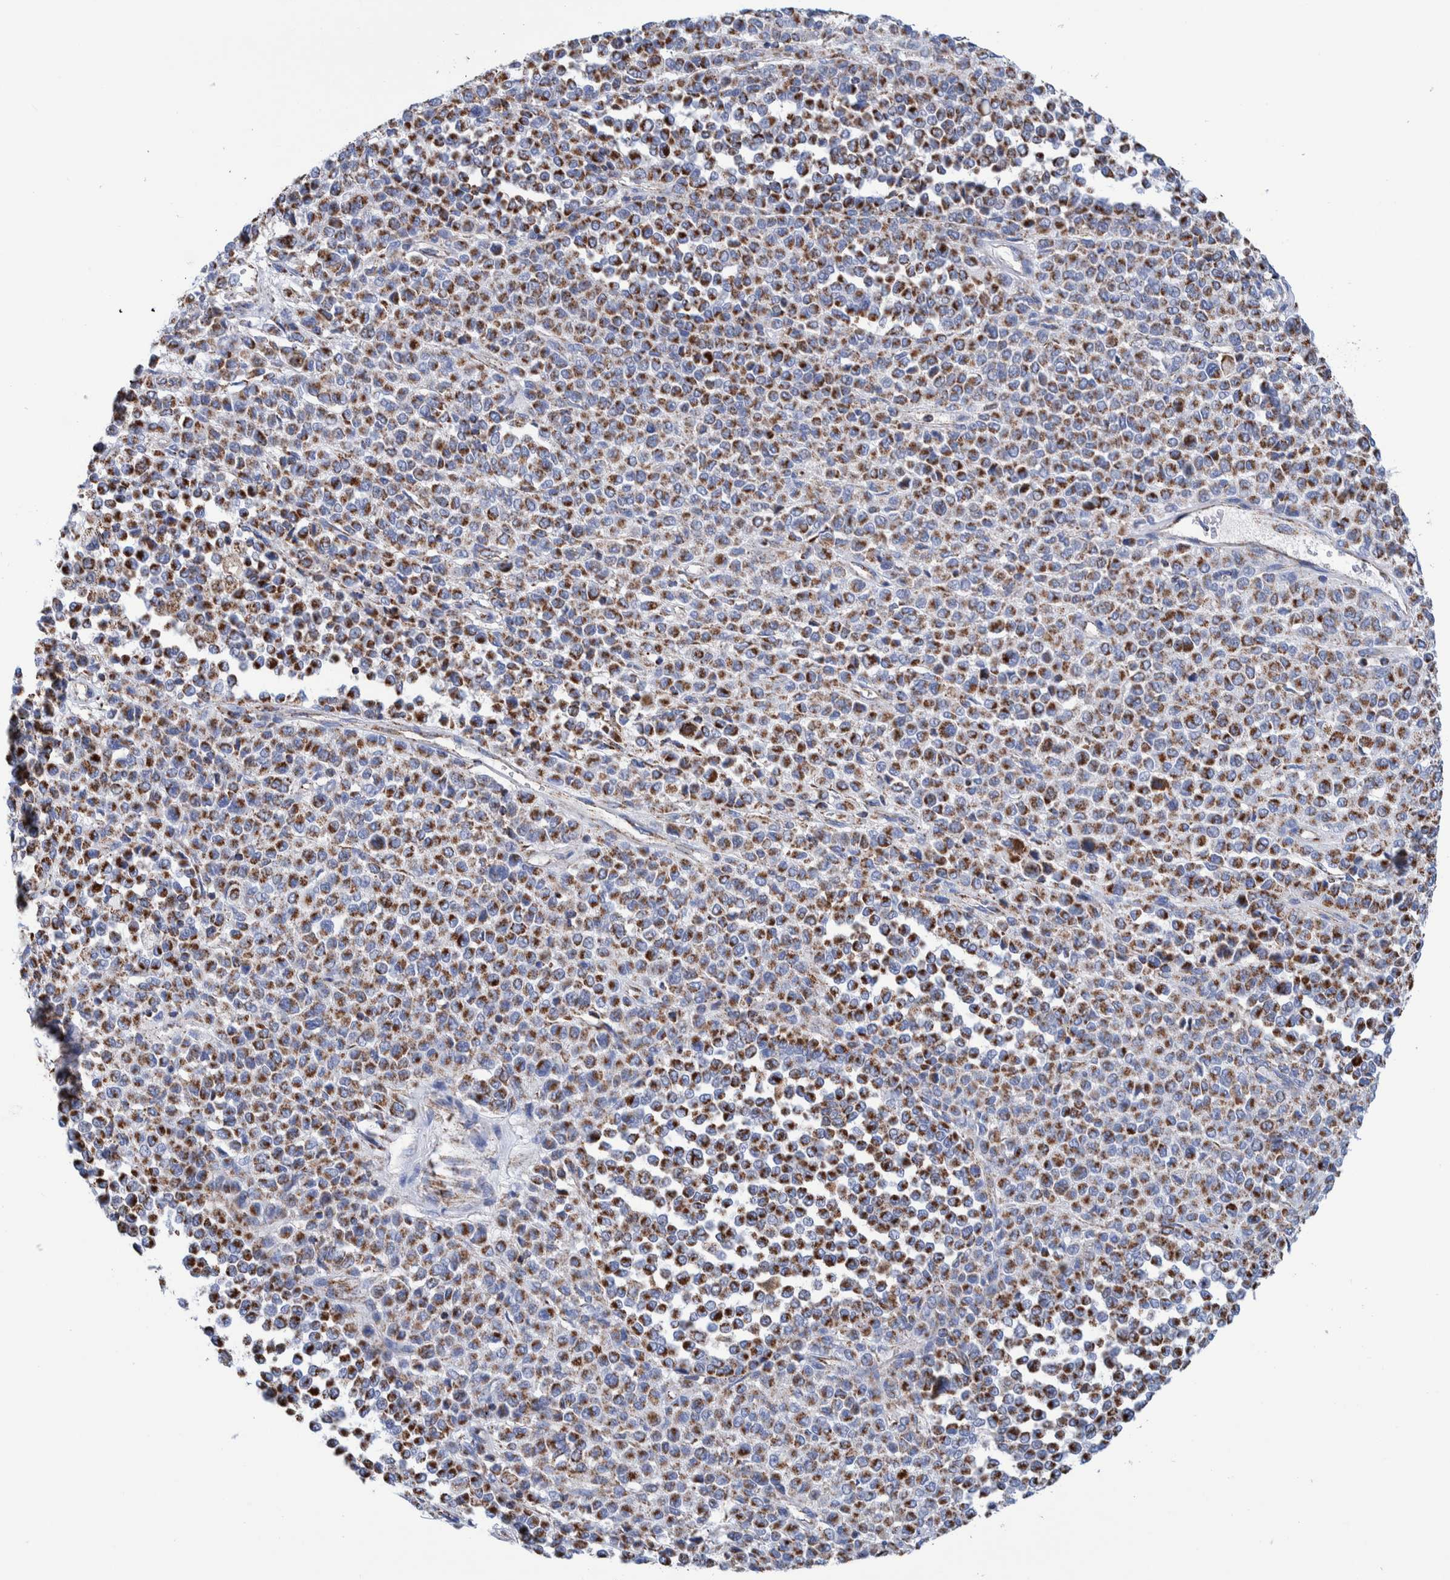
{"staining": {"intensity": "moderate", "quantity": ">75%", "location": "cytoplasmic/membranous"}, "tissue": "melanoma", "cell_type": "Tumor cells", "image_type": "cancer", "snomed": [{"axis": "morphology", "description": "Malignant melanoma, Metastatic site"}, {"axis": "topography", "description": "Pancreas"}], "caption": "About >75% of tumor cells in human melanoma show moderate cytoplasmic/membranous protein staining as visualized by brown immunohistochemical staining.", "gene": "DECR1", "patient": {"sex": "female", "age": 30}}